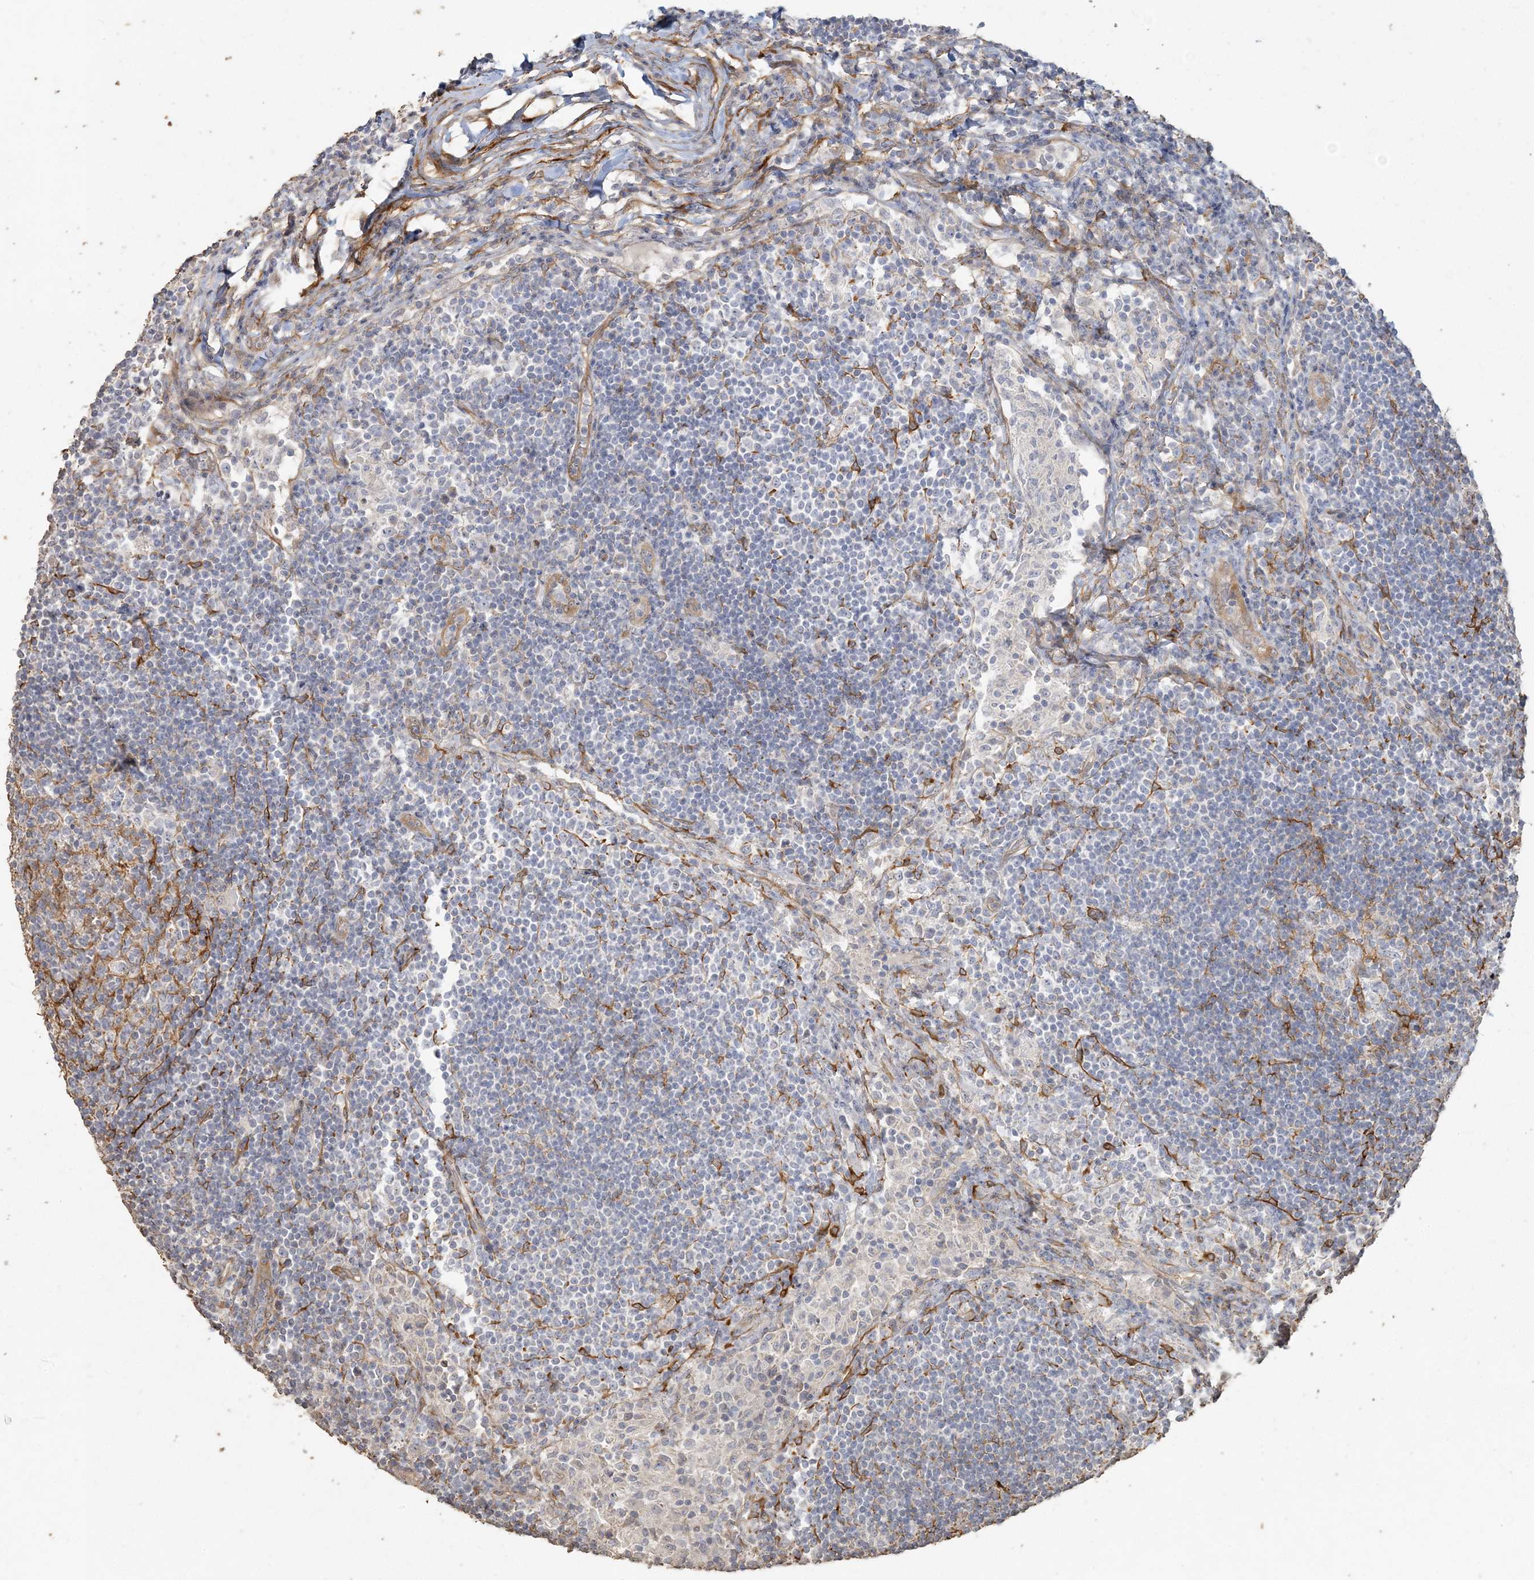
{"staining": {"intensity": "negative", "quantity": "none", "location": "none"}, "tissue": "lymph node", "cell_type": "Germinal center cells", "image_type": "normal", "snomed": [{"axis": "morphology", "description": "Normal tissue, NOS"}, {"axis": "topography", "description": "Lymph node"}], "caption": "Lymph node stained for a protein using IHC demonstrates no staining germinal center cells.", "gene": "RNF145", "patient": {"sex": "female", "age": 53}}